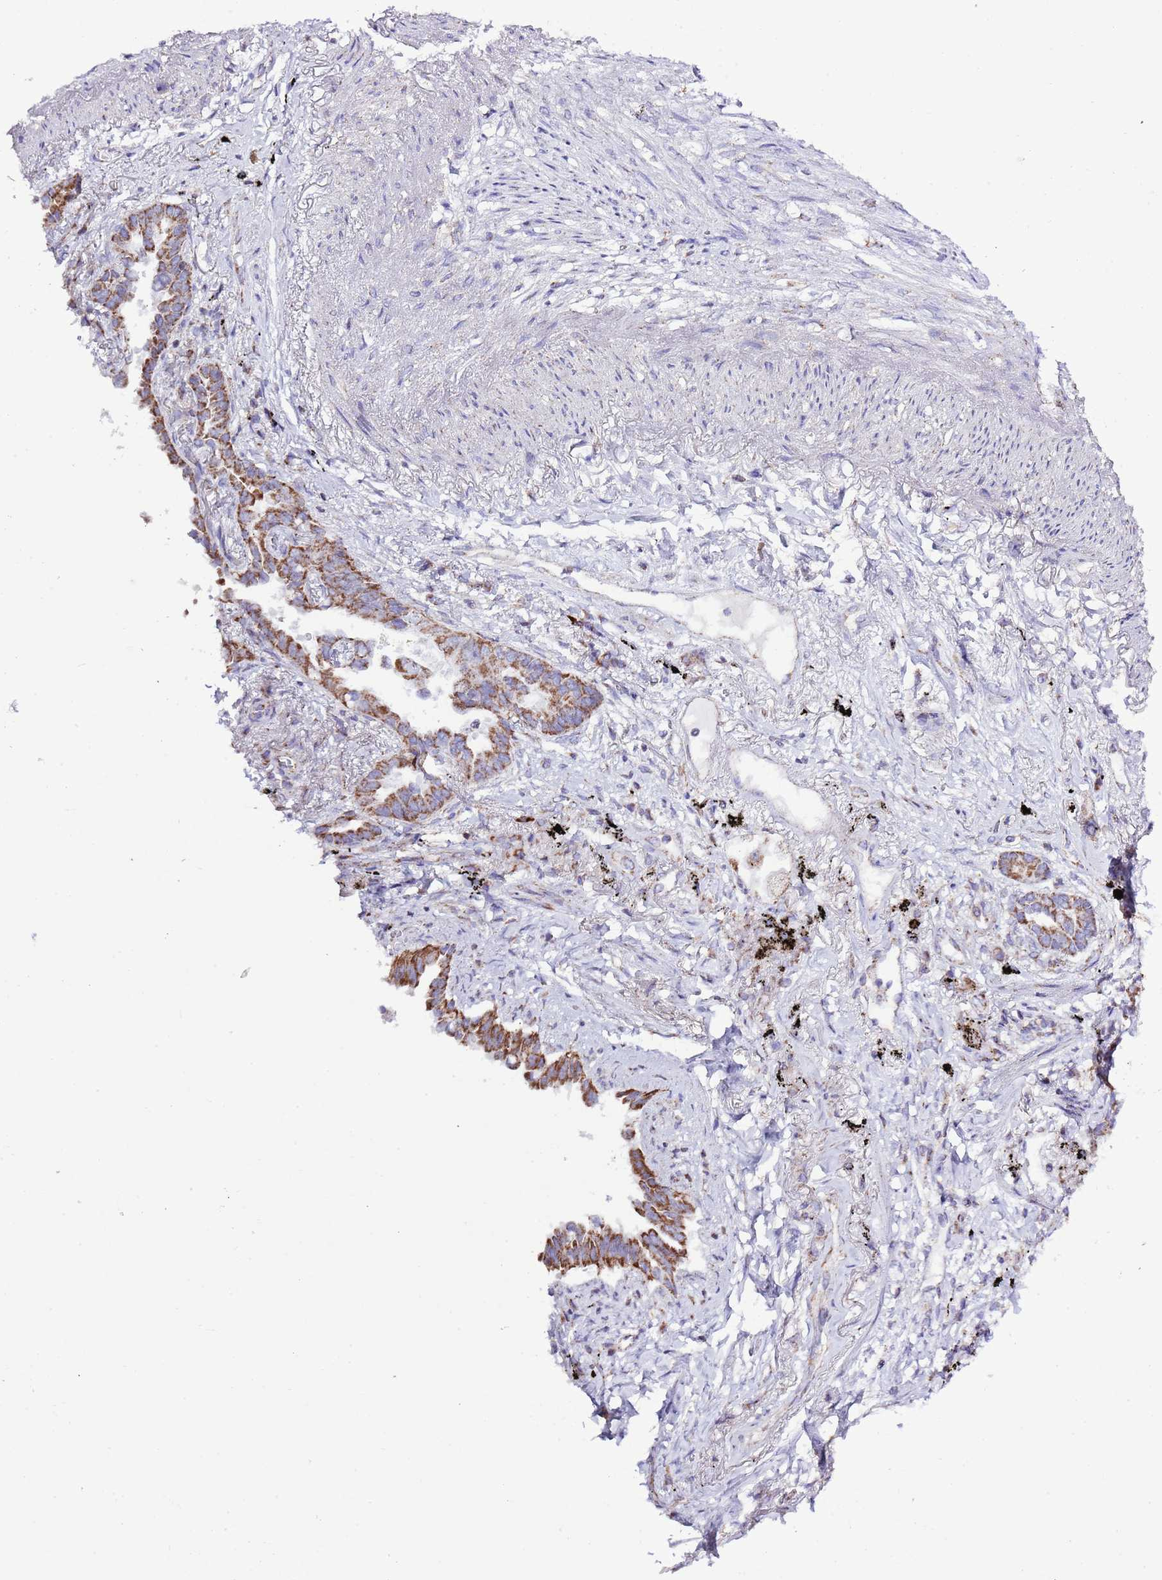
{"staining": {"intensity": "strong", "quantity": "25%-75%", "location": "cytoplasmic/membranous"}, "tissue": "lung cancer", "cell_type": "Tumor cells", "image_type": "cancer", "snomed": [{"axis": "morphology", "description": "Adenocarcinoma, NOS"}, {"axis": "topography", "description": "Lung"}], "caption": "A high-resolution histopathology image shows IHC staining of lung cancer (adenocarcinoma), which exhibits strong cytoplasmic/membranous positivity in about 25%-75% of tumor cells. (DAB (3,3'-diaminobenzidine) = brown stain, brightfield microscopy at high magnification).", "gene": "TEKTIP1", "patient": {"sex": "male", "age": 67}}